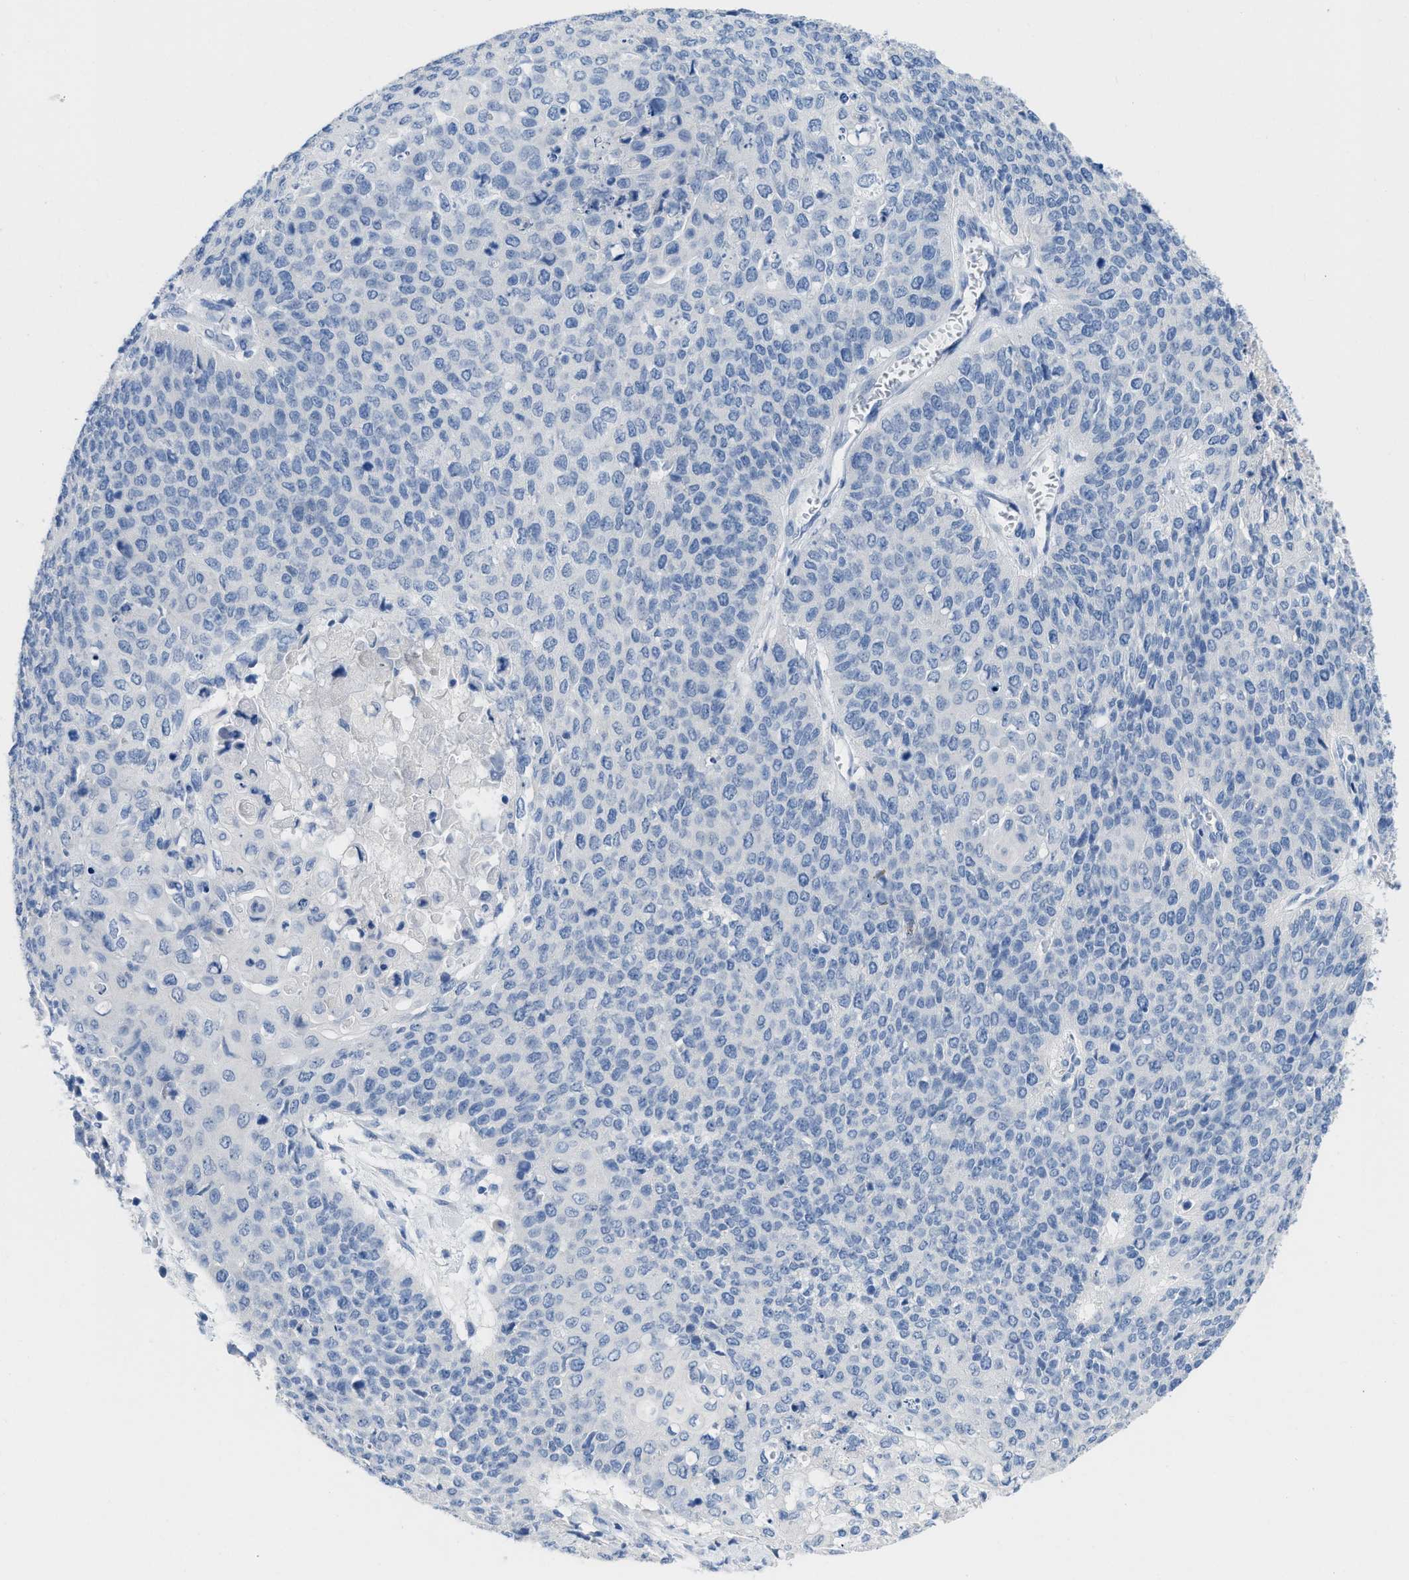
{"staining": {"intensity": "negative", "quantity": "none", "location": "none"}, "tissue": "cervical cancer", "cell_type": "Tumor cells", "image_type": "cancer", "snomed": [{"axis": "morphology", "description": "Squamous cell carcinoma, NOS"}, {"axis": "topography", "description": "Cervix"}], "caption": "The image exhibits no staining of tumor cells in cervical squamous cell carcinoma. (IHC, brightfield microscopy, high magnification).", "gene": "PYY", "patient": {"sex": "female", "age": 39}}